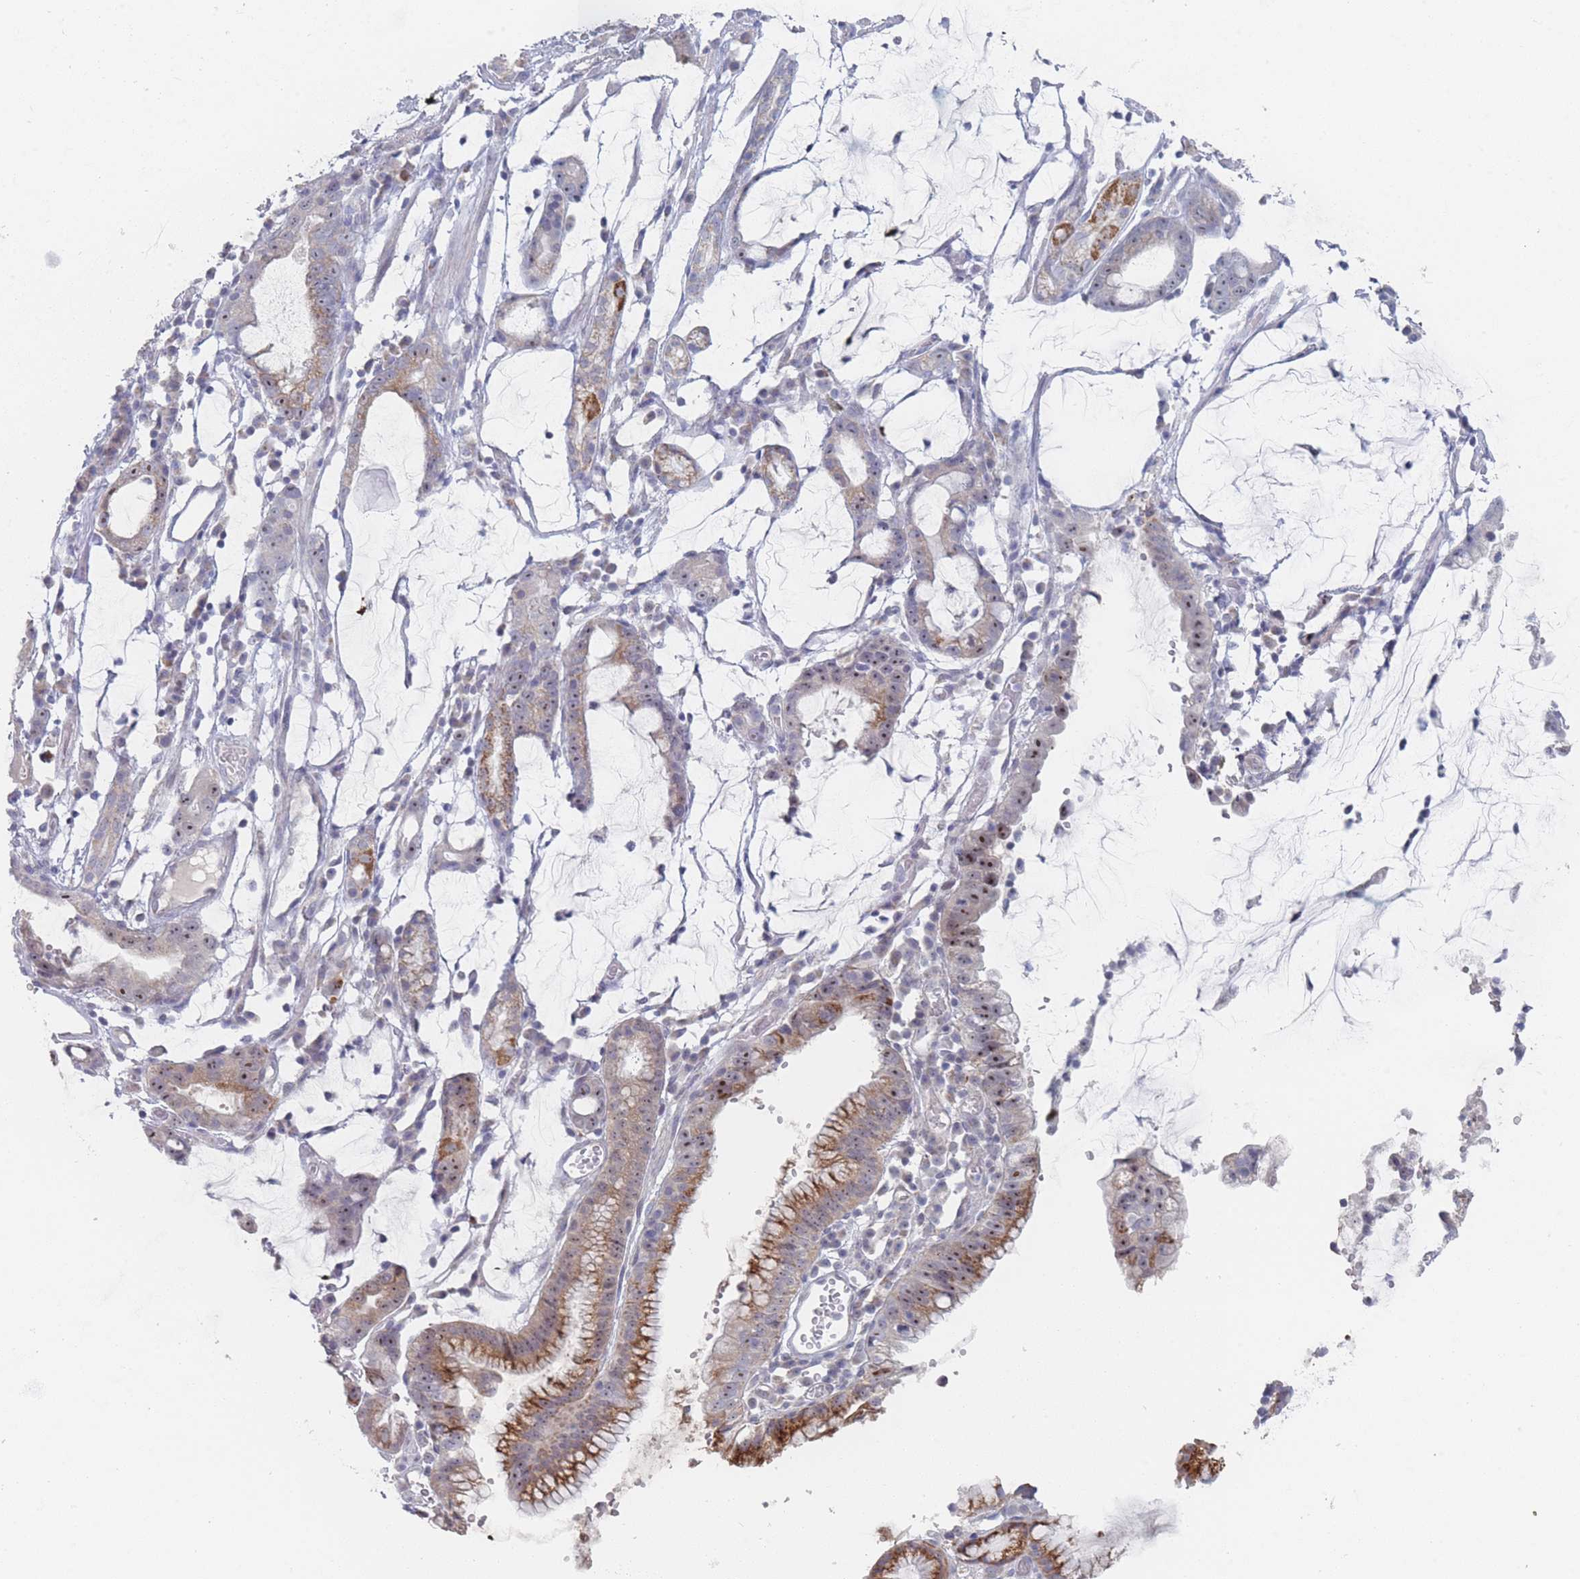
{"staining": {"intensity": "strong", "quantity": "25%-75%", "location": "cytoplasmic/membranous,nuclear"}, "tissue": "stomach cancer", "cell_type": "Tumor cells", "image_type": "cancer", "snomed": [{"axis": "morphology", "description": "Adenocarcinoma, NOS"}, {"axis": "topography", "description": "Stomach"}], "caption": "This is an image of immunohistochemistry staining of stomach adenocarcinoma, which shows strong positivity in the cytoplasmic/membranous and nuclear of tumor cells.", "gene": "RNF8", "patient": {"sex": "male", "age": 55}}